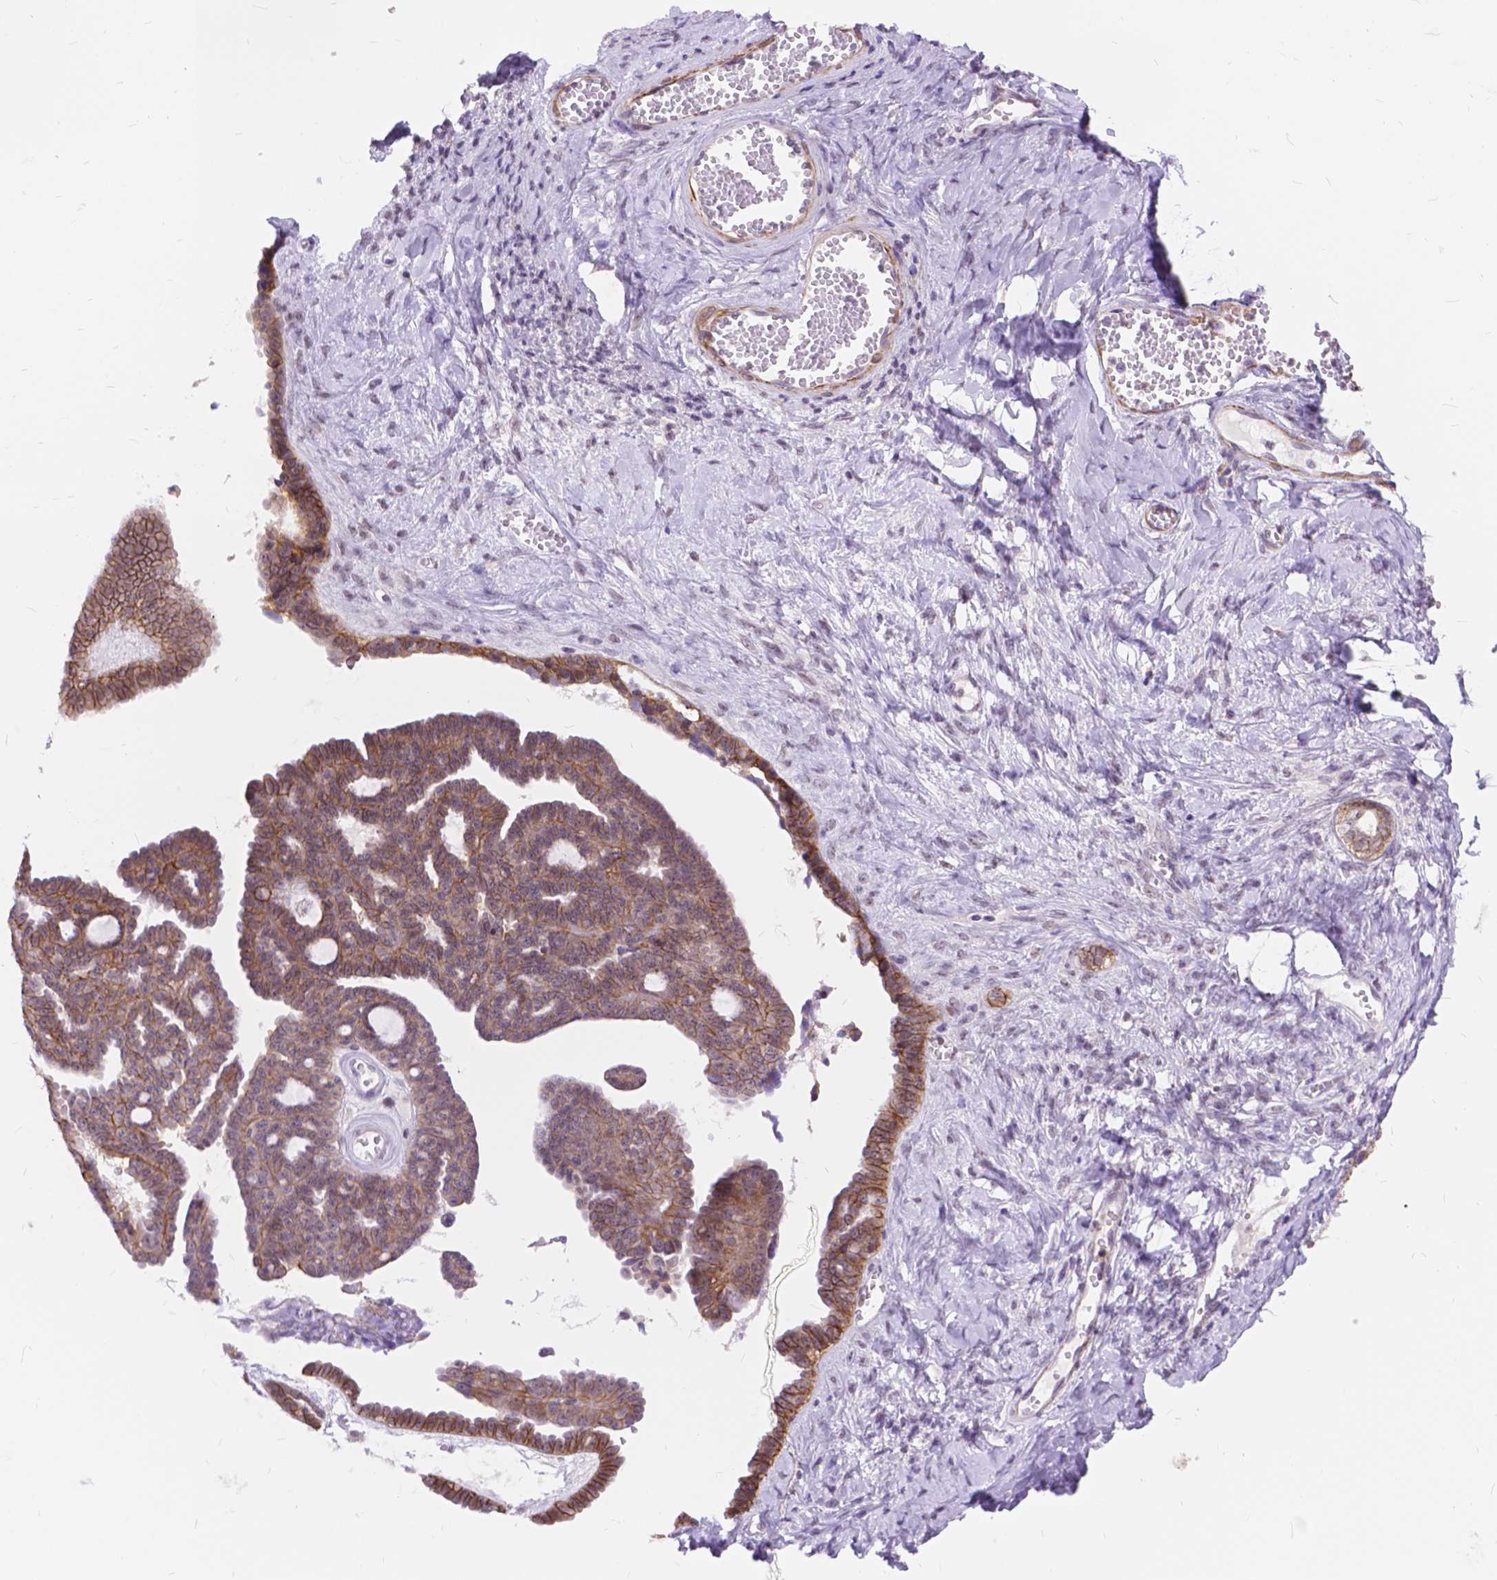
{"staining": {"intensity": "moderate", "quantity": ">75%", "location": "cytoplasmic/membranous"}, "tissue": "ovarian cancer", "cell_type": "Tumor cells", "image_type": "cancer", "snomed": [{"axis": "morphology", "description": "Cystadenocarcinoma, serous, NOS"}, {"axis": "topography", "description": "Ovary"}], "caption": "This micrograph demonstrates ovarian cancer (serous cystadenocarcinoma) stained with immunohistochemistry (IHC) to label a protein in brown. The cytoplasmic/membranous of tumor cells show moderate positivity for the protein. Nuclei are counter-stained blue.", "gene": "MAN2C1", "patient": {"sex": "female", "age": 71}}